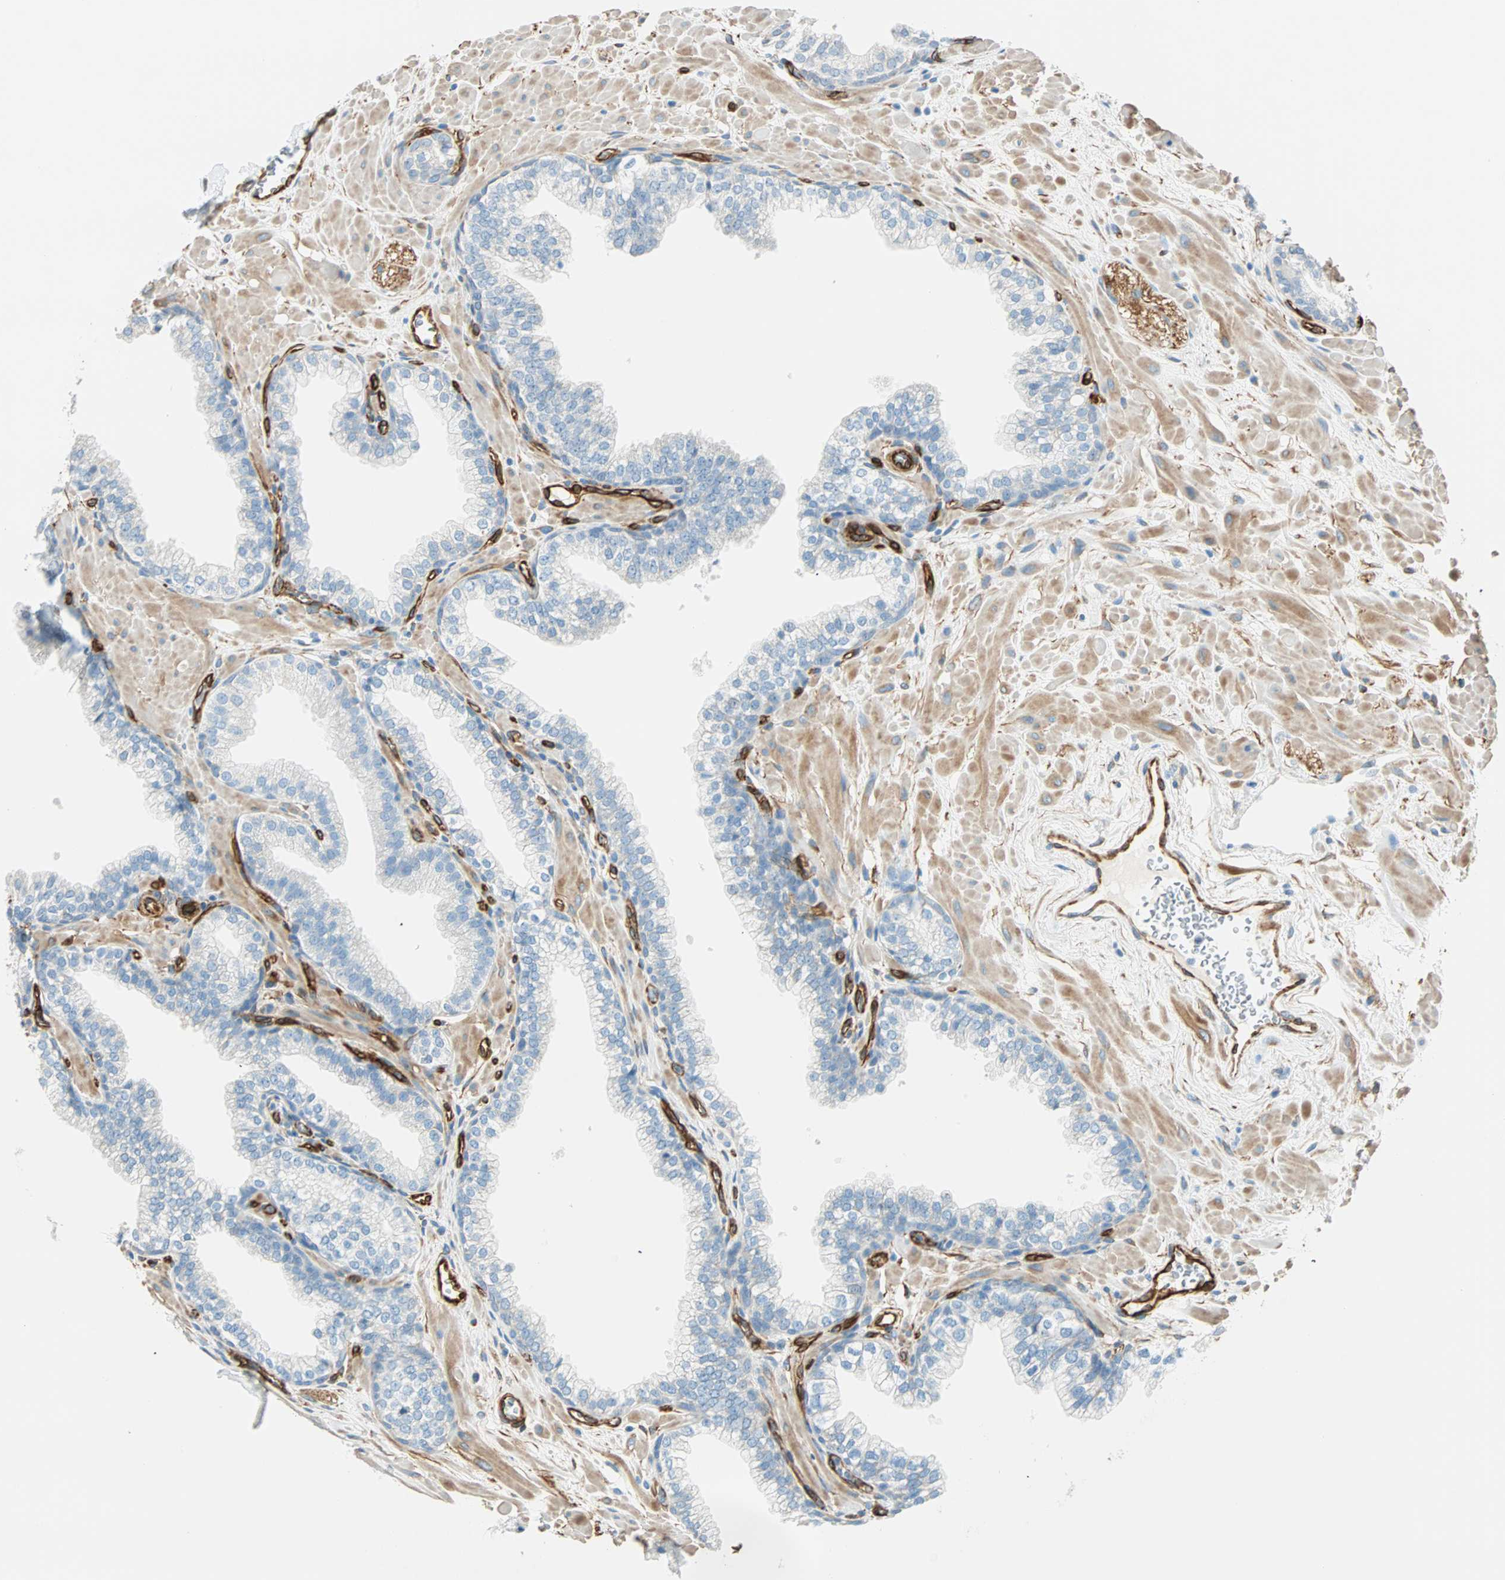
{"staining": {"intensity": "negative", "quantity": "none", "location": "none"}, "tissue": "prostate", "cell_type": "Glandular cells", "image_type": "normal", "snomed": [{"axis": "morphology", "description": "Normal tissue, NOS"}, {"axis": "topography", "description": "Prostate"}], "caption": "Immunohistochemistry (IHC) histopathology image of normal prostate: prostate stained with DAB (3,3'-diaminobenzidine) demonstrates no significant protein expression in glandular cells. (DAB immunohistochemistry (IHC), high magnification).", "gene": "NES", "patient": {"sex": "male", "age": 60}}